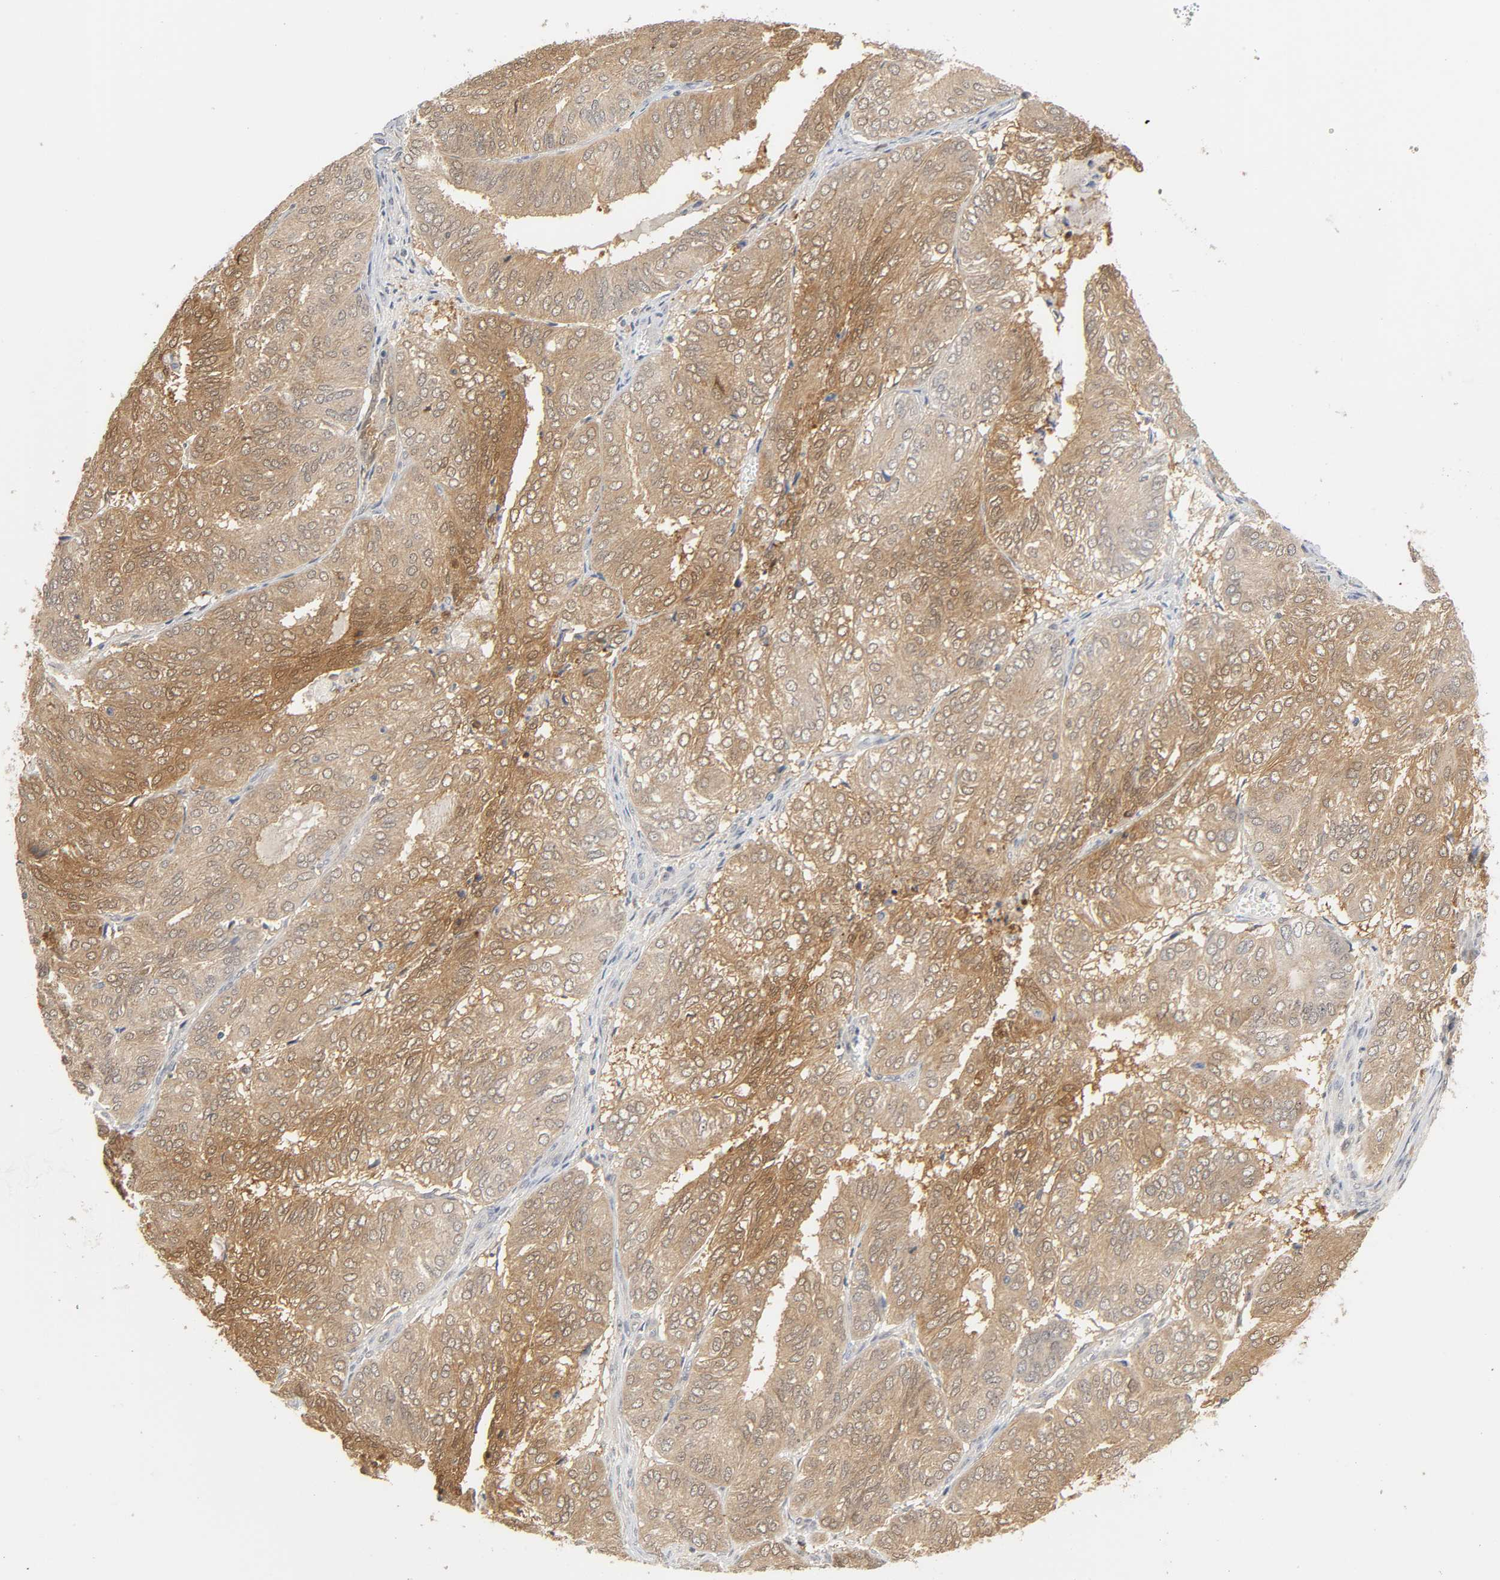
{"staining": {"intensity": "moderate", "quantity": ">75%", "location": "cytoplasmic/membranous"}, "tissue": "endometrial cancer", "cell_type": "Tumor cells", "image_type": "cancer", "snomed": [{"axis": "morphology", "description": "Adenocarcinoma, NOS"}, {"axis": "topography", "description": "Uterus"}], "caption": "A photomicrograph of adenocarcinoma (endometrial) stained for a protein reveals moderate cytoplasmic/membranous brown staining in tumor cells. (Brightfield microscopy of DAB IHC at high magnification).", "gene": "MIF", "patient": {"sex": "female", "age": 60}}